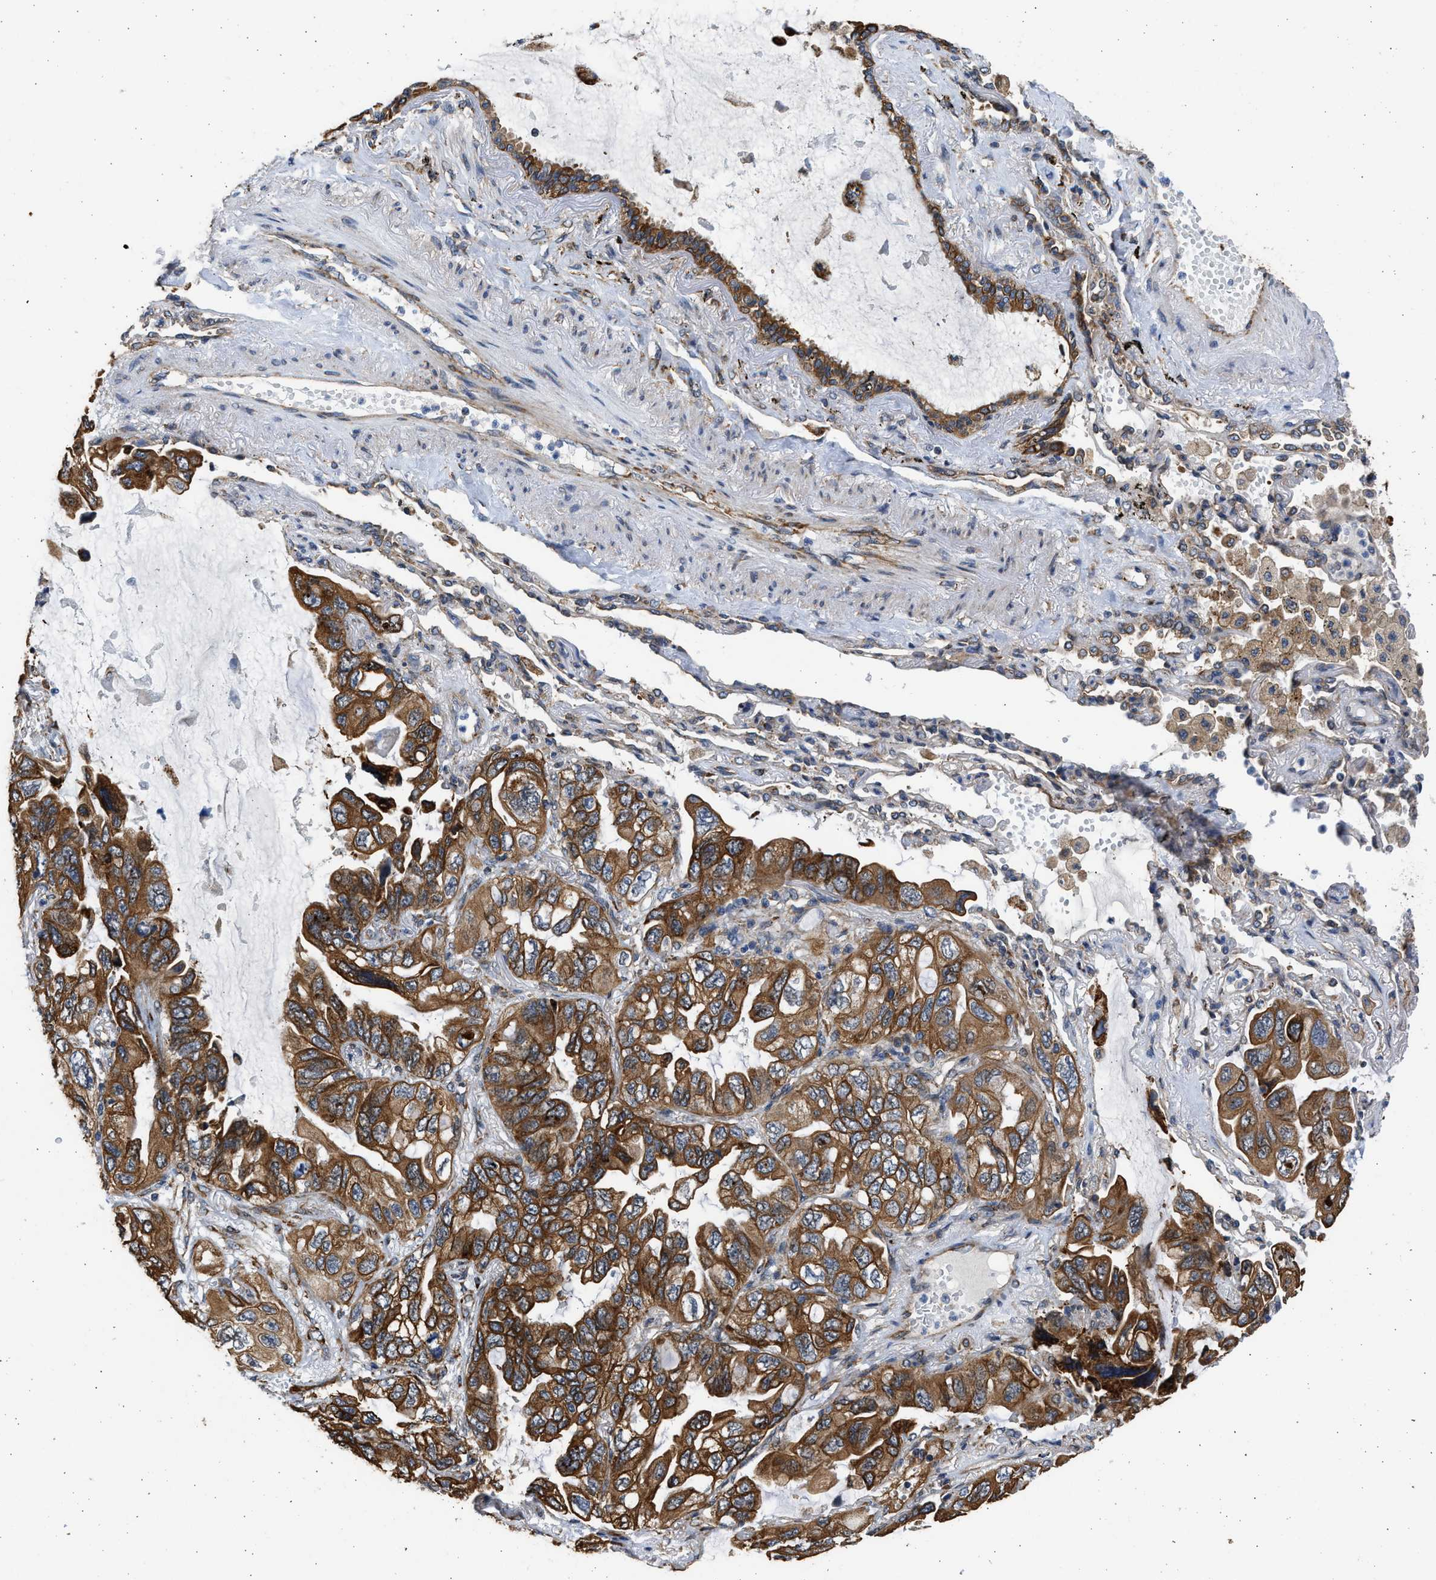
{"staining": {"intensity": "strong", "quantity": ">75%", "location": "cytoplasmic/membranous"}, "tissue": "lung cancer", "cell_type": "Tumor cells", "image_type": "cancer", "snomed": [{"axis": "morphology", "description": "Squamous cell carcinoma, NOS"}, {"axis": "topography", "description": "Lung"}], "caption": "Immunohistochemical staining of lung cancer reveals high levels of strong cytoplasmic/membranous positivity in approximately >75% of tumor cells.", "gene": "PLD2", "patient": {"sex": "female", "age": 73}}